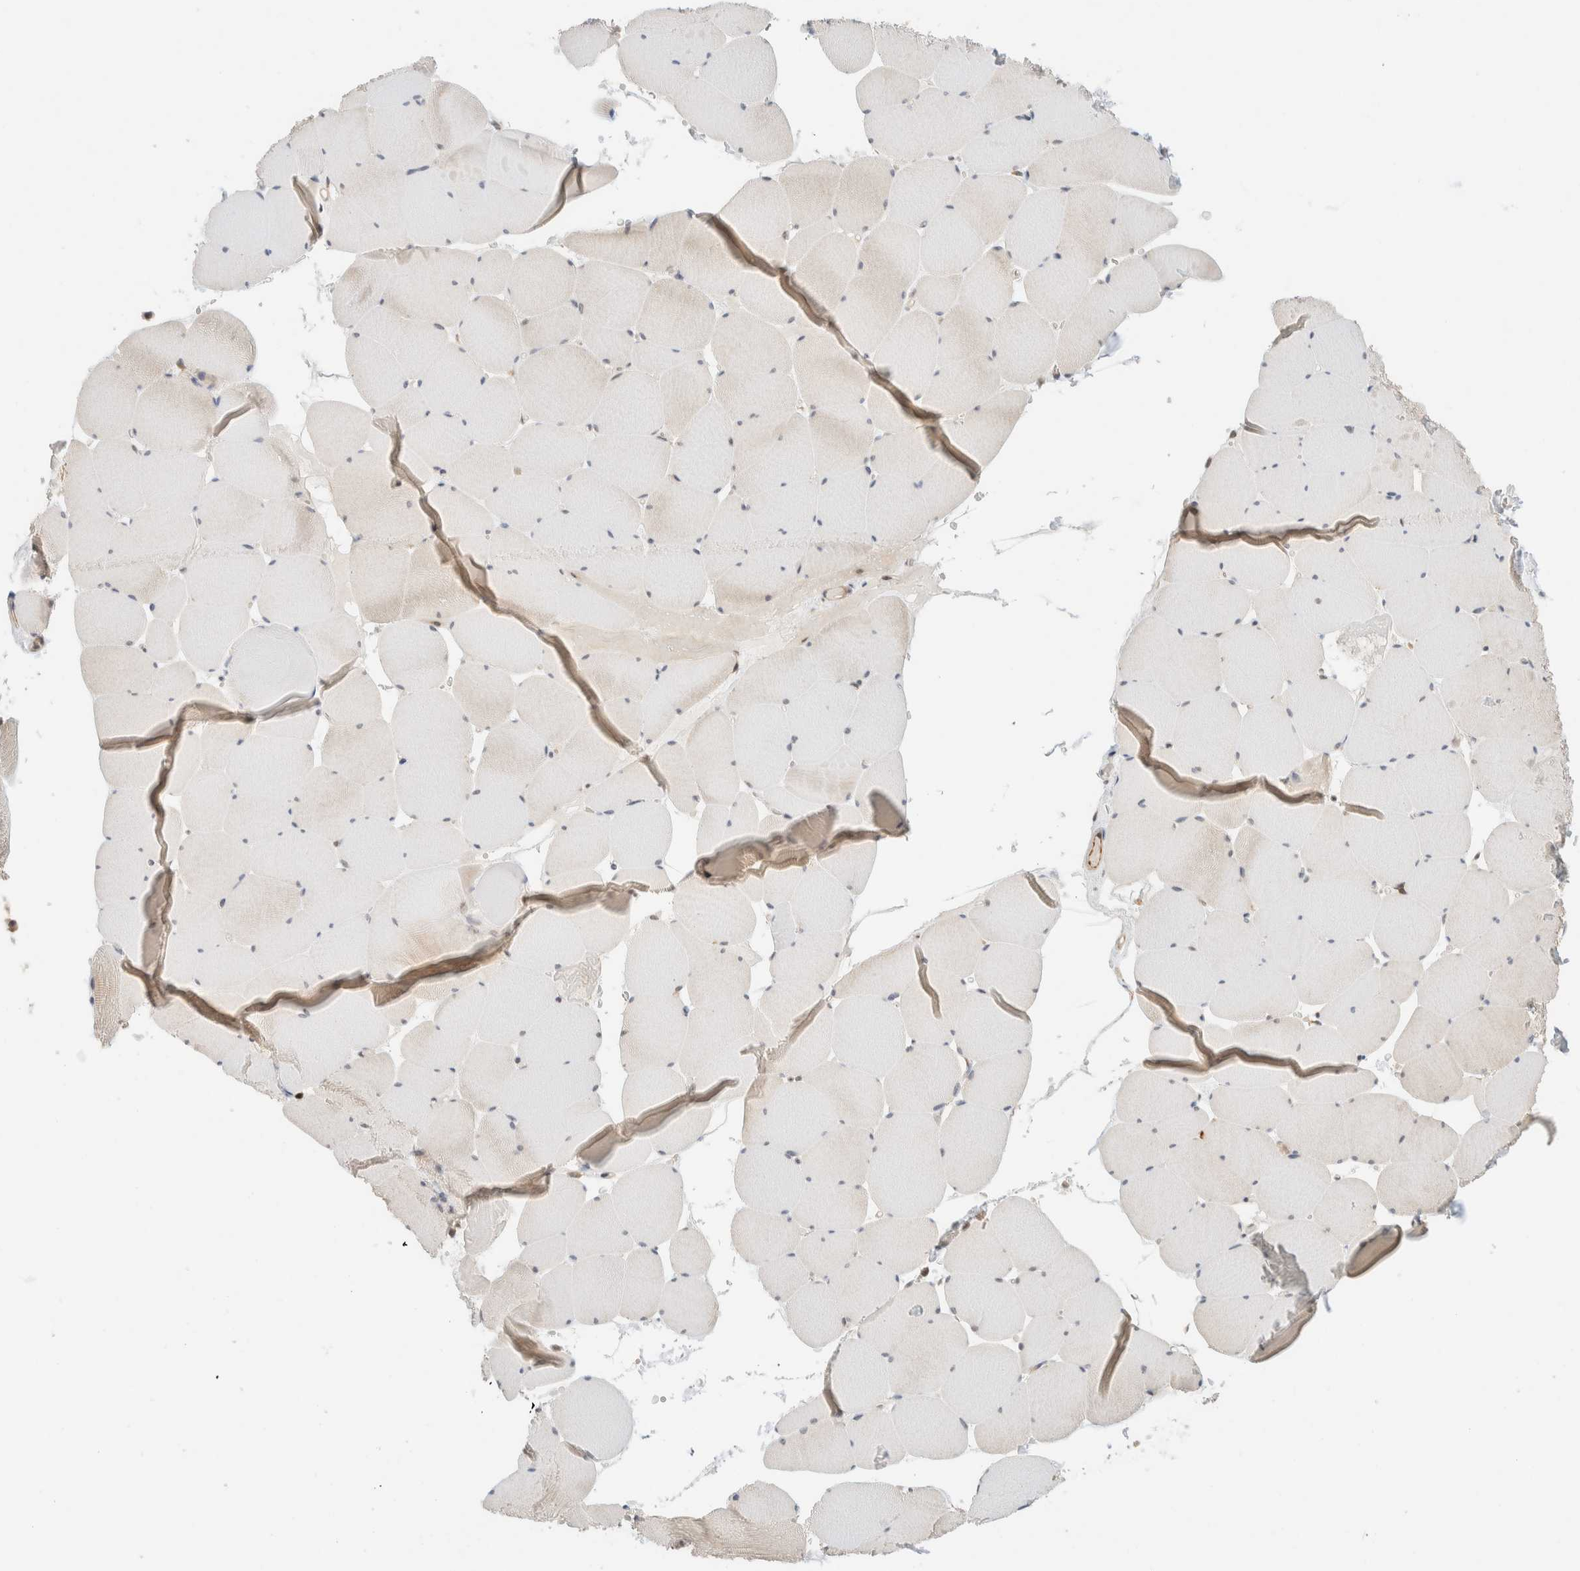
{"staining": {"intensity": "weak", "quantity": "25%-75%", "location": "cytoplasmic/membranous"}, "tissue": "skeletal muscle", "cell_type": "Myocytes", "image_type": "normal", "snomed": [{"axis": "morphology", "description": "Normal tissue, NOS"}, {"axis": "topography", "description": "Skeletal muscle"}], "caption": "This image shows immunohistochemistry (IHC) staining of benign human skeletal muscle, with low weak cytoplasmic/membranous expression in about 25%-75% of myocytes.", "gene": "C8orf76", "patient": {"sex": "male", "age": 62}}